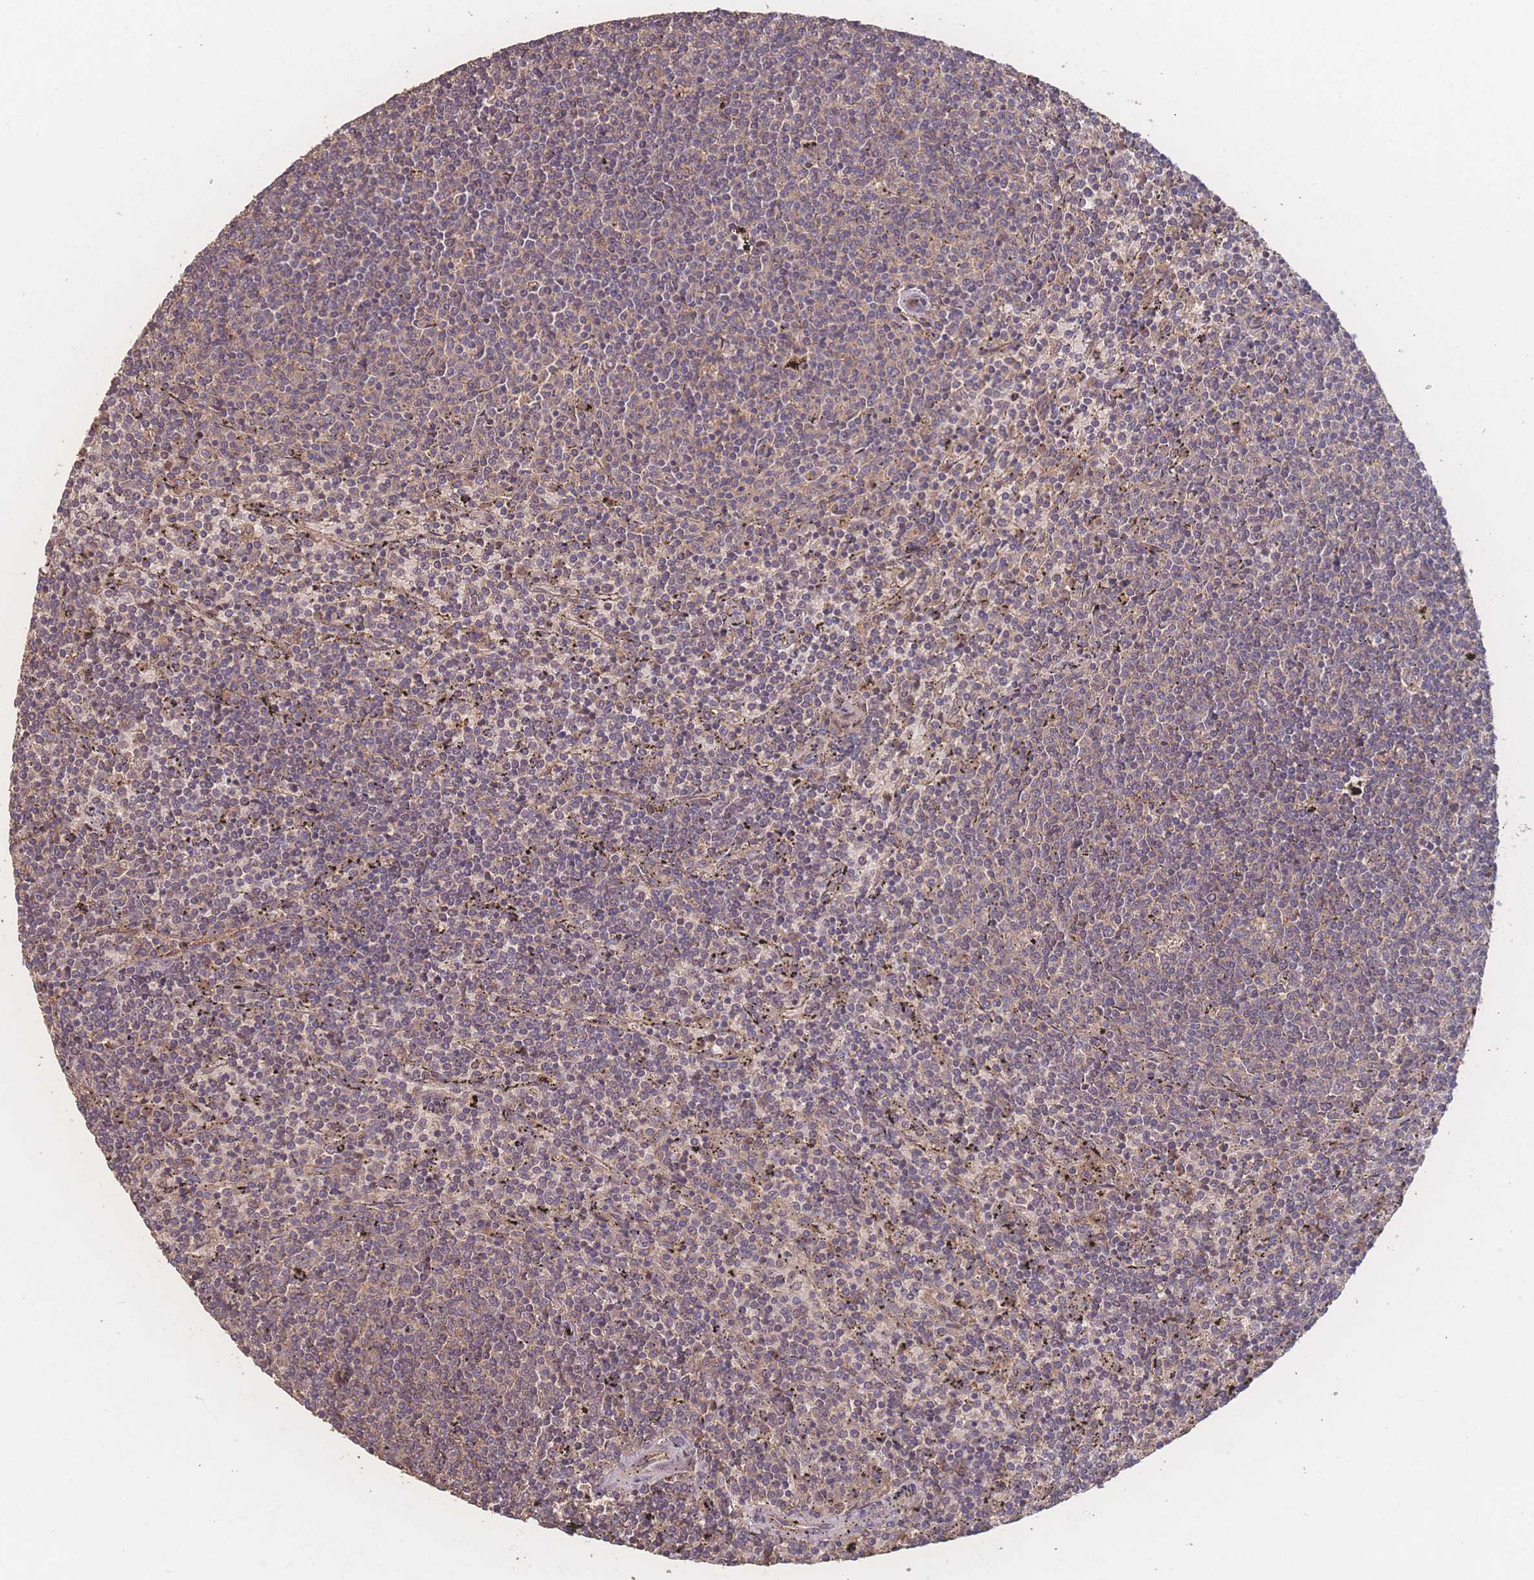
{"staining": {"intensity": "weak", "quantity": "25%-75%", "location": "cytoplasmic/membranous"}, "tissue": "lymphoma", "cell_type": "Tumor cells", "image_type": "cancer", "snomed": [{"axis": "morphology", "description": "Malignant lymphoma, non-Hodgkin's type, Low grade"}, {"axis": "topography", "description": "Spleen"}], "caption": "Approximately 25%-75% of tumor cells in human malignant lymphoma, non-Hodgkin's type (low-grade) demonstrate weak cytoplasmic/membranous protein expression as visualized by brown immunohistochemical staining.", "gene": "ATXN10", "patient": {"sex": "female", "age": 50}}